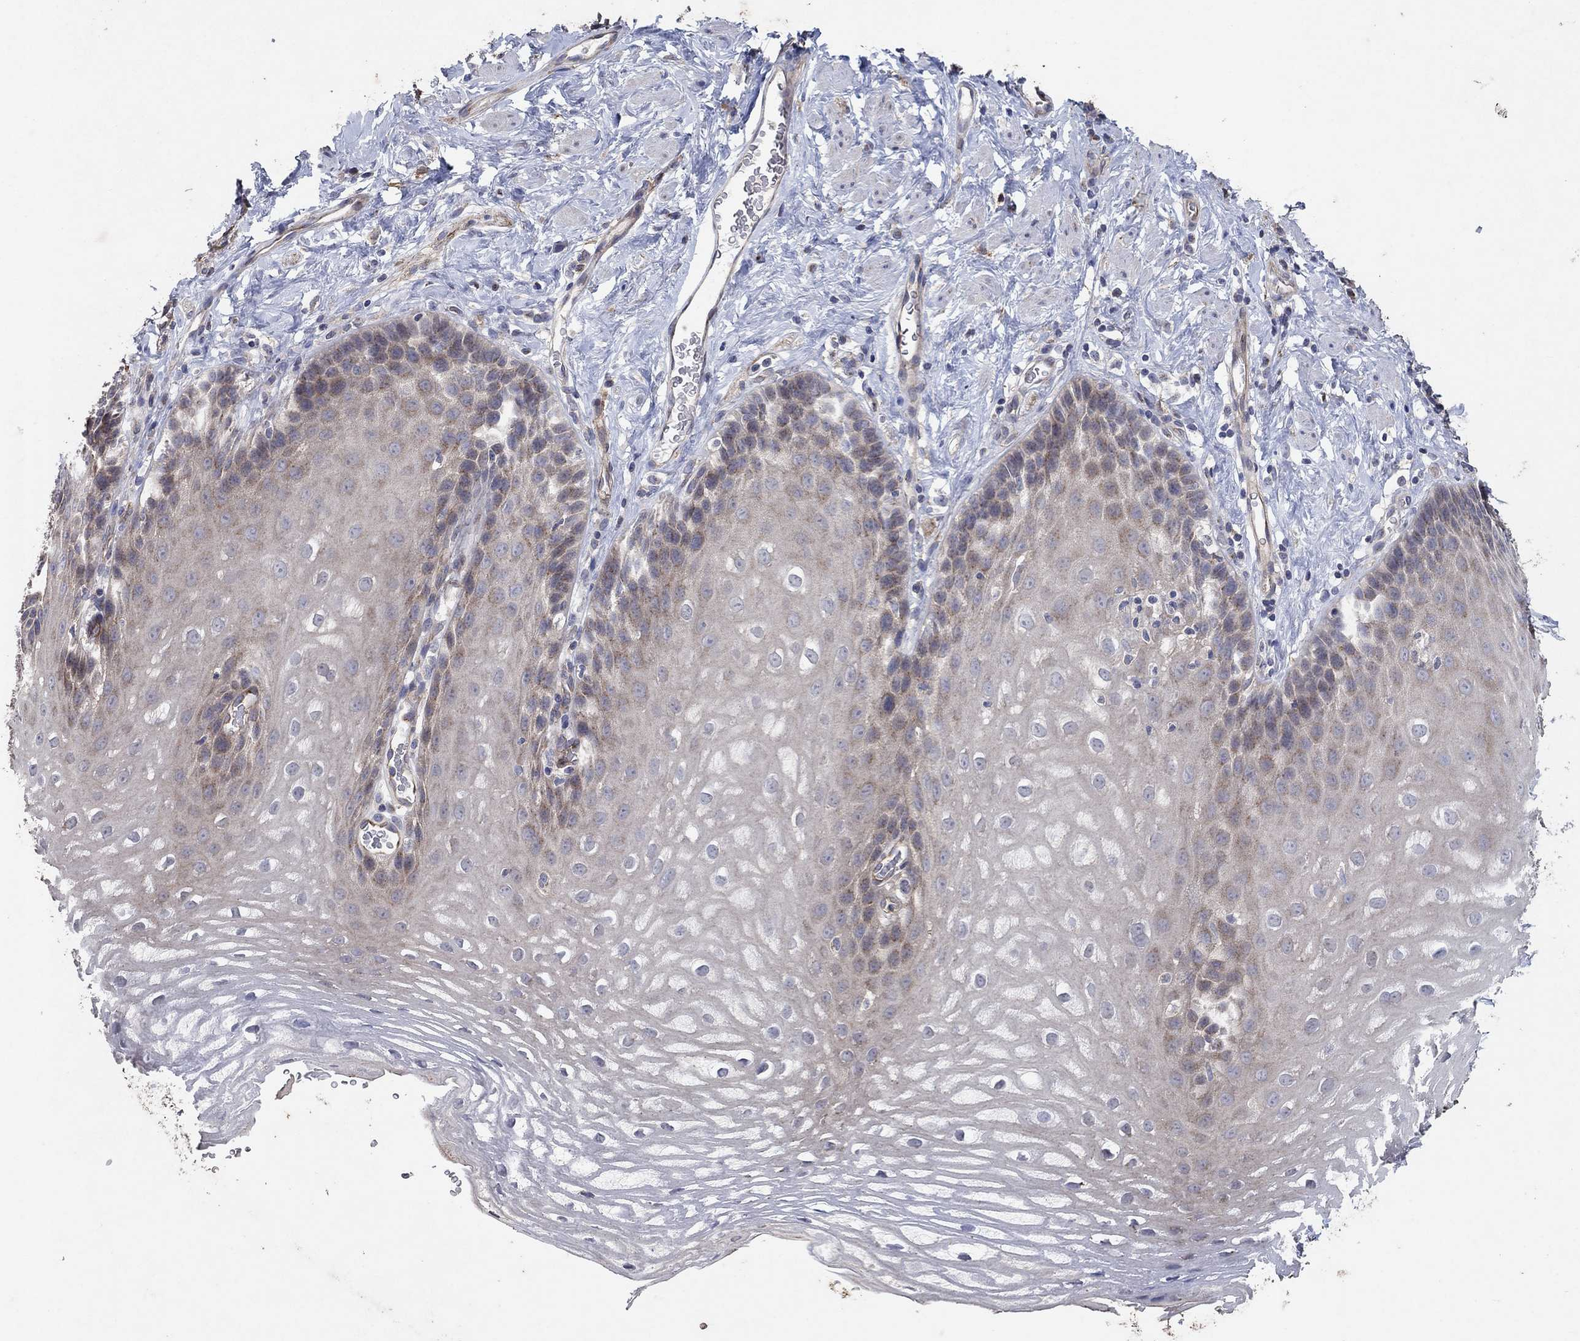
{"staining": {"intensity": "weak", "quantity": "25%-75%", "location": "cytoplasmic/membranous"}, "tissue": "esophagus", "cell_type": "Squamous epithelial cells", "image_type": "normal", "snomed": [{"axis": "morphology", "description": "Normal tissue, NOS"}, {"axis": "topography", "description": "Esophagus"}], "caption": "A micrograph of esophagus stained for a protein shows weak cytoplasmic/membranous brown staining in squamous epithelial cells. Nuclei are stained in blue.", "gene": "FRG1", "patient": {"sex": "male", "age": 64}}